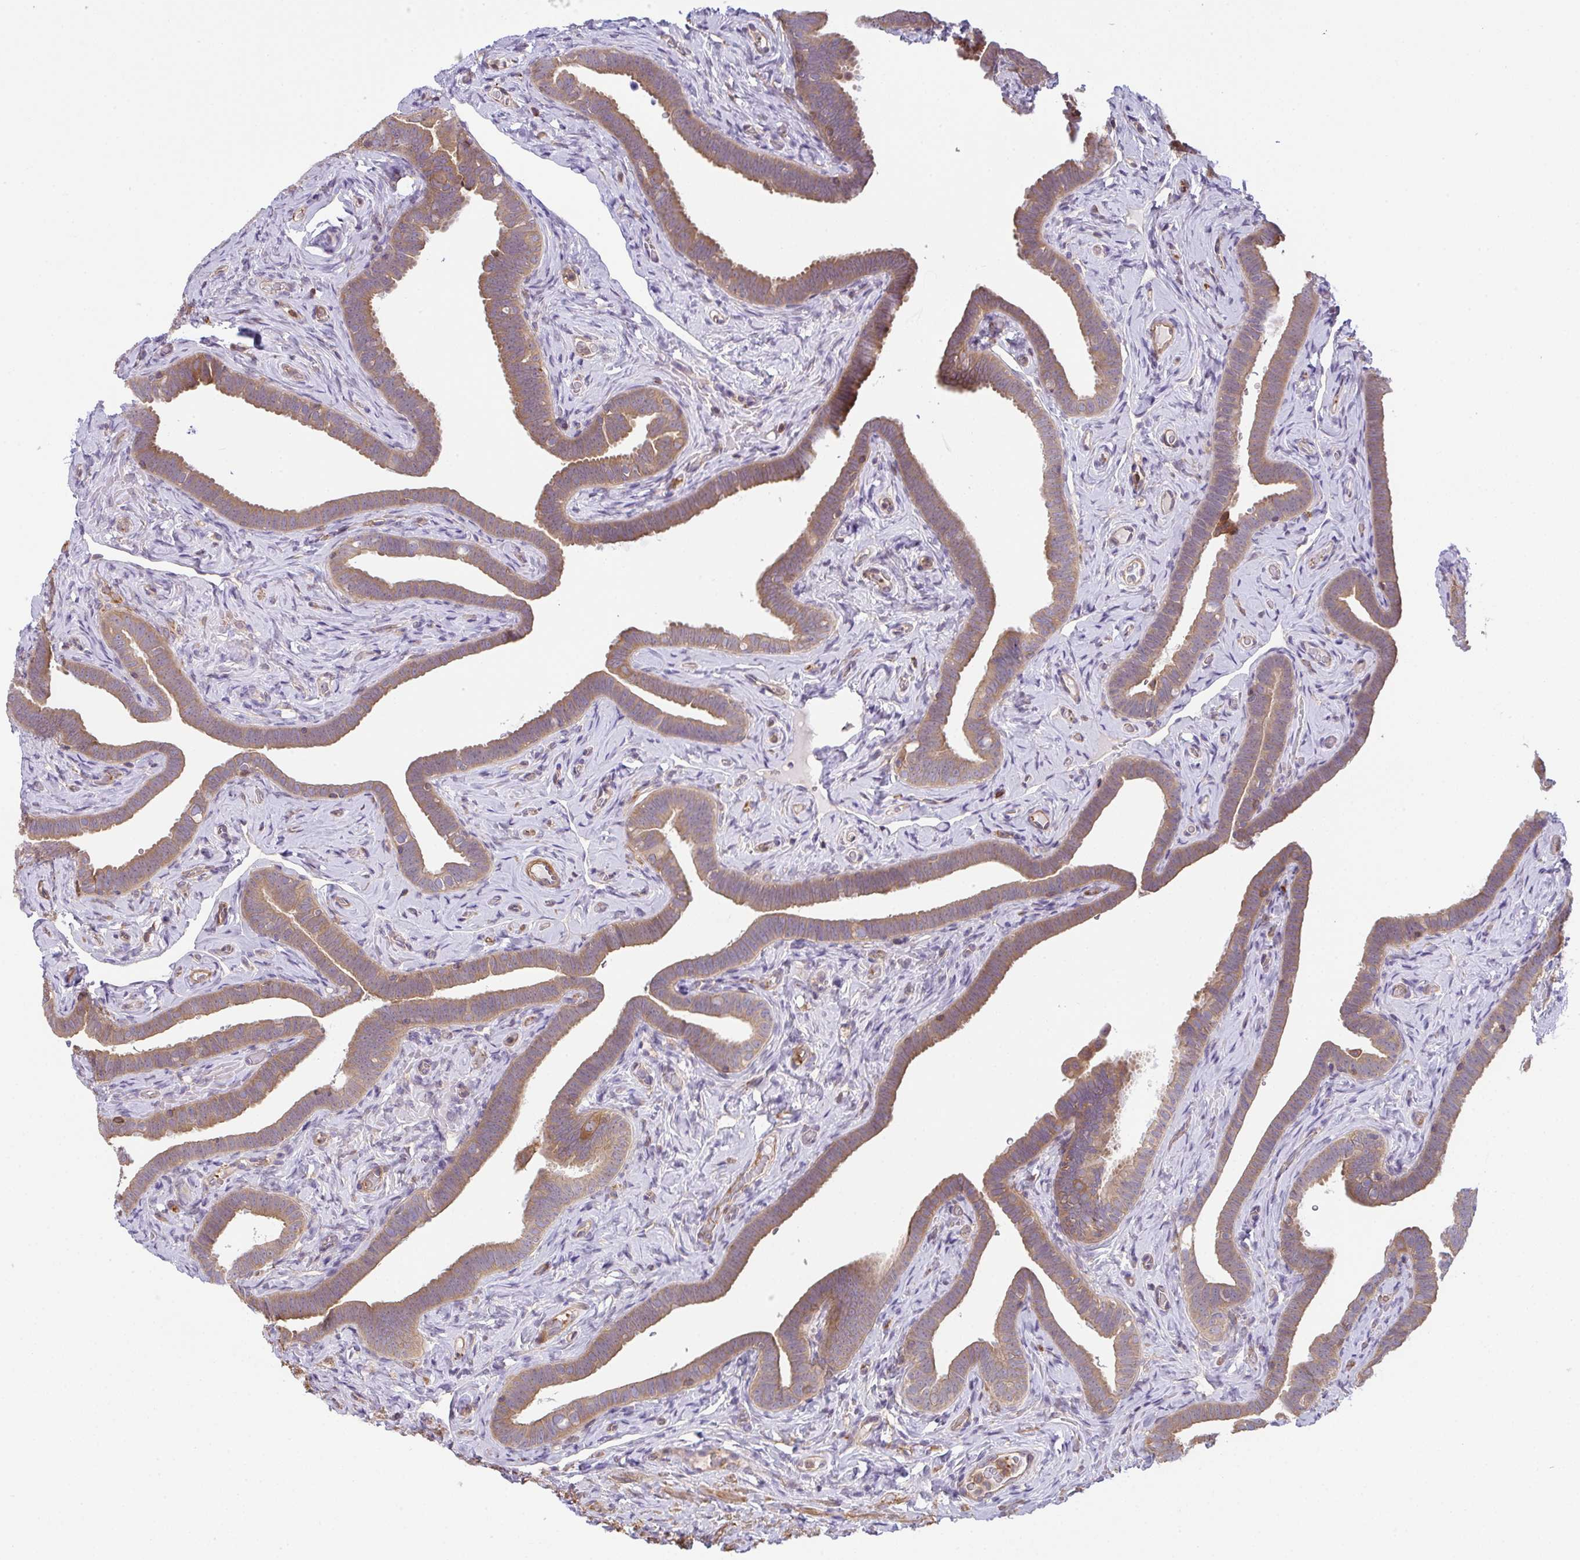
{"staining": {"intensity": "moderate", "quantity": ">75%", "location": "cytoplasmic/membranous"}, "tissue": "fallopian tube", "cell_type": "Glandular cells", "image_type": "normal", "snomed": [{"axis": "morphology", "description": "Normal tissue, NOS"}, {"axis": "topography", "description": "Fallopian tube"}], "caption": "High-power microscopy captured an IHC photomicrograph of benign fallopian tube, revealing moderate cytoplasmic/membranous staining in approximately >75% of glandular cells.", "gene": "TMEM229A", "patient": {"sex": "female", "age": 69}}